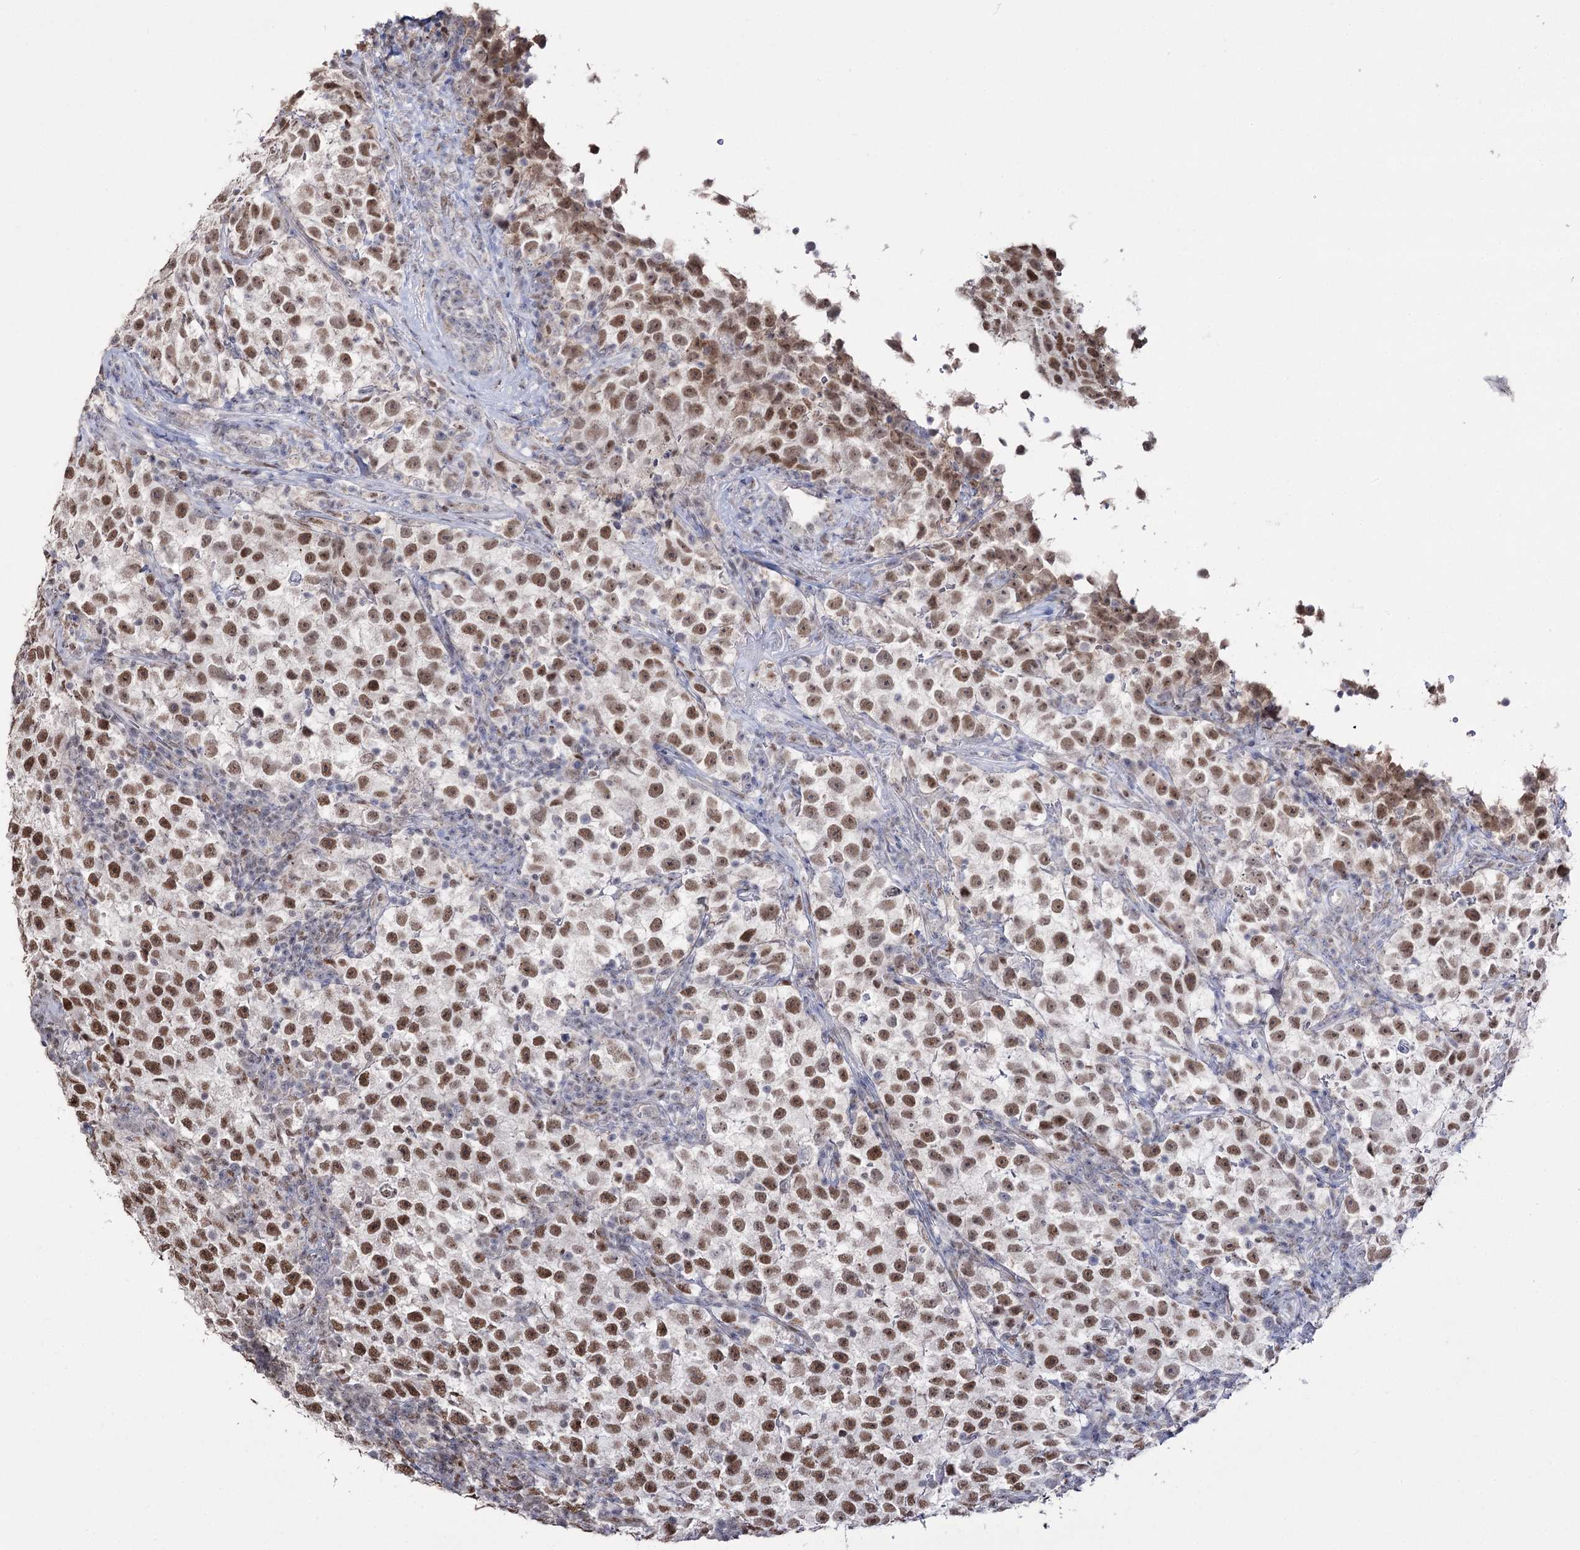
{"staining": {"intensity": "moderate", "quantity": ">75%", "location": "nuclear"}, "tissue": "testis cancer", "cell_type": "Tumor cells", "image_type": "cancer", "snomed": [{"axis": "morphology", "description": "Seminoma, NOS"}, {"axis": "topography", "description": "Testis"}], "caption": "Seminoma (testis) tissue displays moderate nuclear expression in about >75% of tumor cells (Brightfield microscopy of DAB IHC at high magnification).", "gene": "VGLL4", "patient": {"sex": "male", "age": 22}}